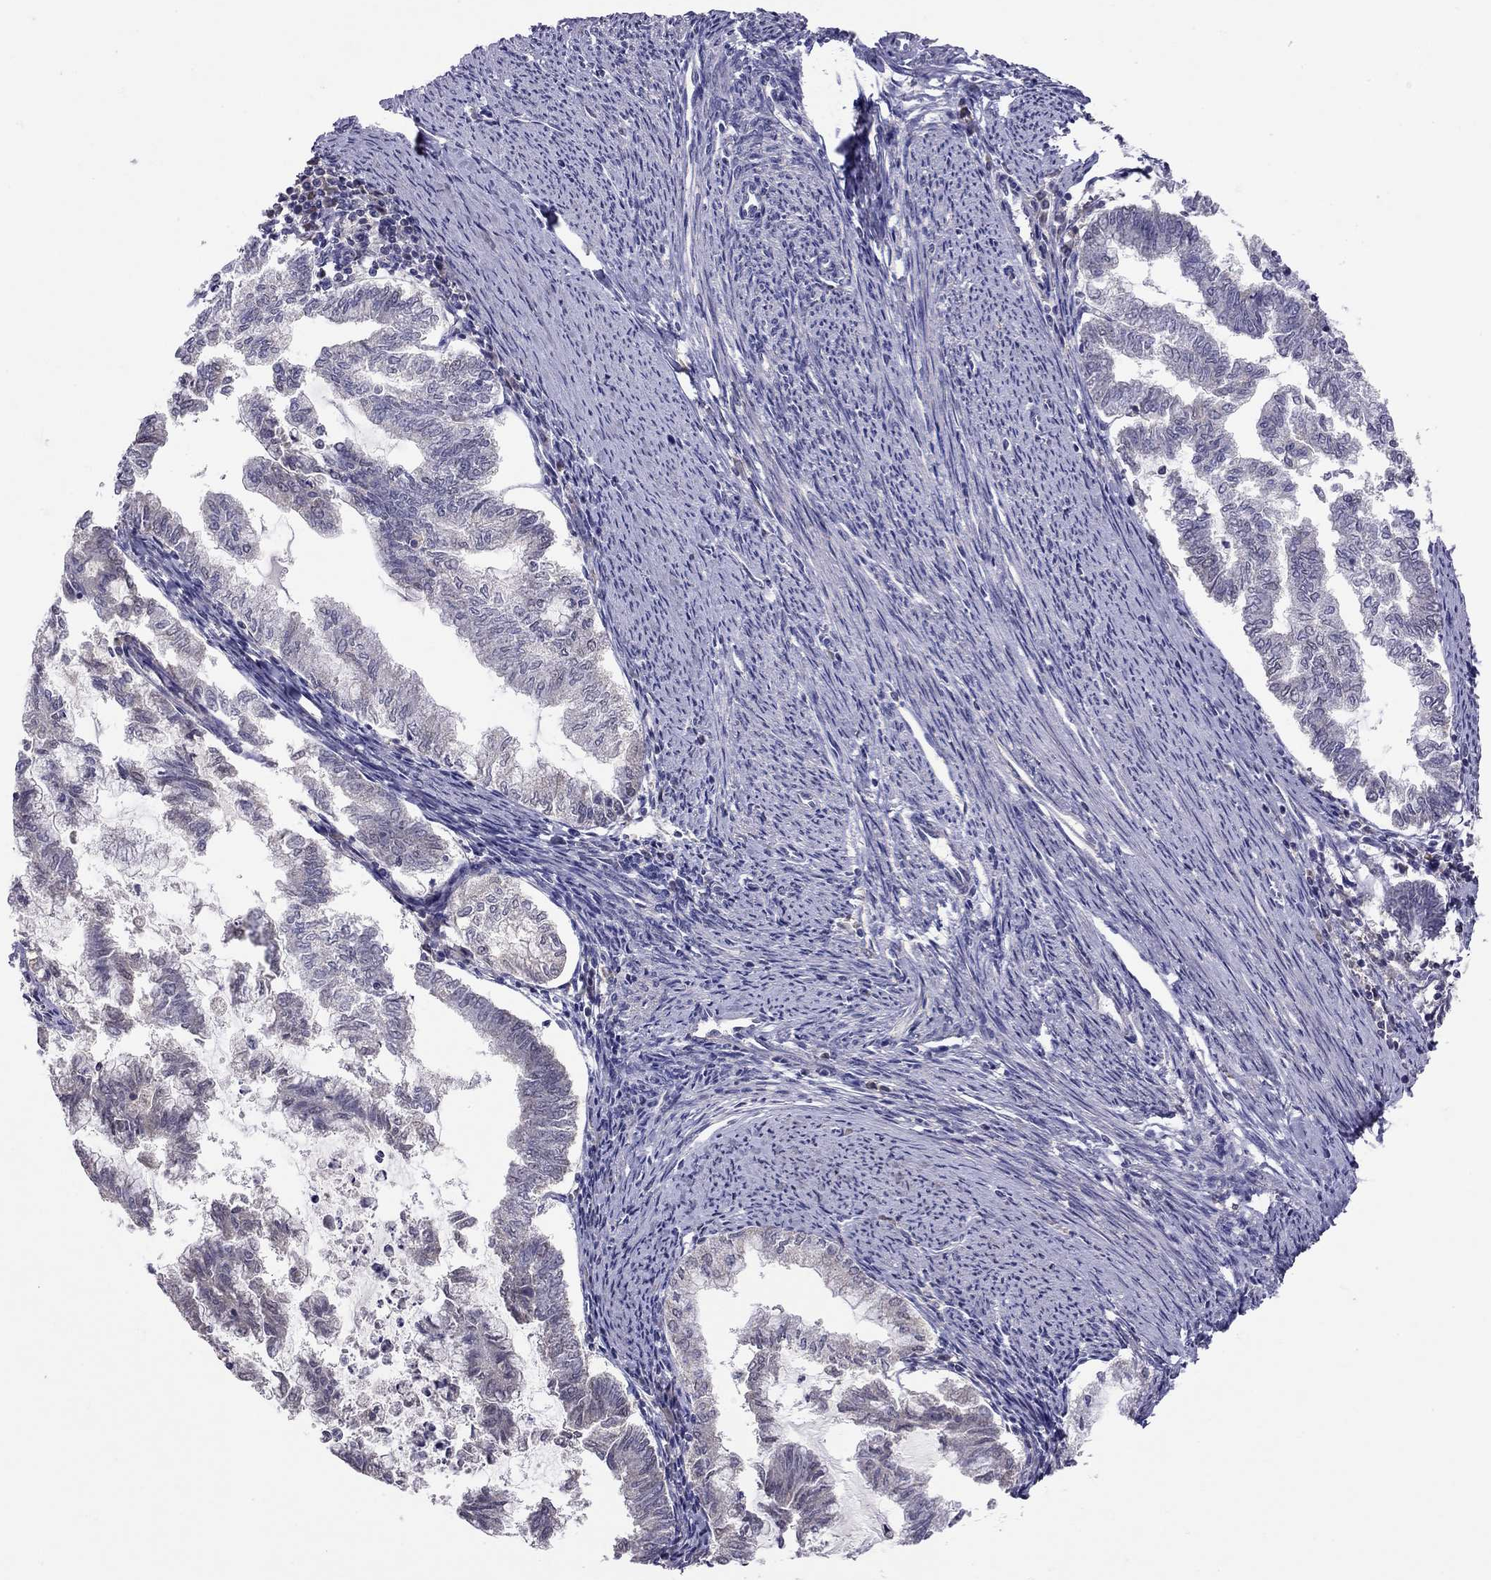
{"staining": {"intensity": "negative", "quantity": "none", "location": "none"}, "tissue": "endometrial cancer", "cell_type": "Tumor cells", "image_type": "cancer", "snomed": [{"axis": "morphology", "description": "Adenocarcinoma, NOS"}, {"axis": "topography", "description": "Endometrium"}], "caption": "Immunohistochemistry (IHC) image of neoplastic tissue: adenocarcinoma (endometrial) stained with DAB demonstrates no significant protein positivity in tumor cells.", "gene": "RTP5", "patient": {"sex": "female", "age": 79}}